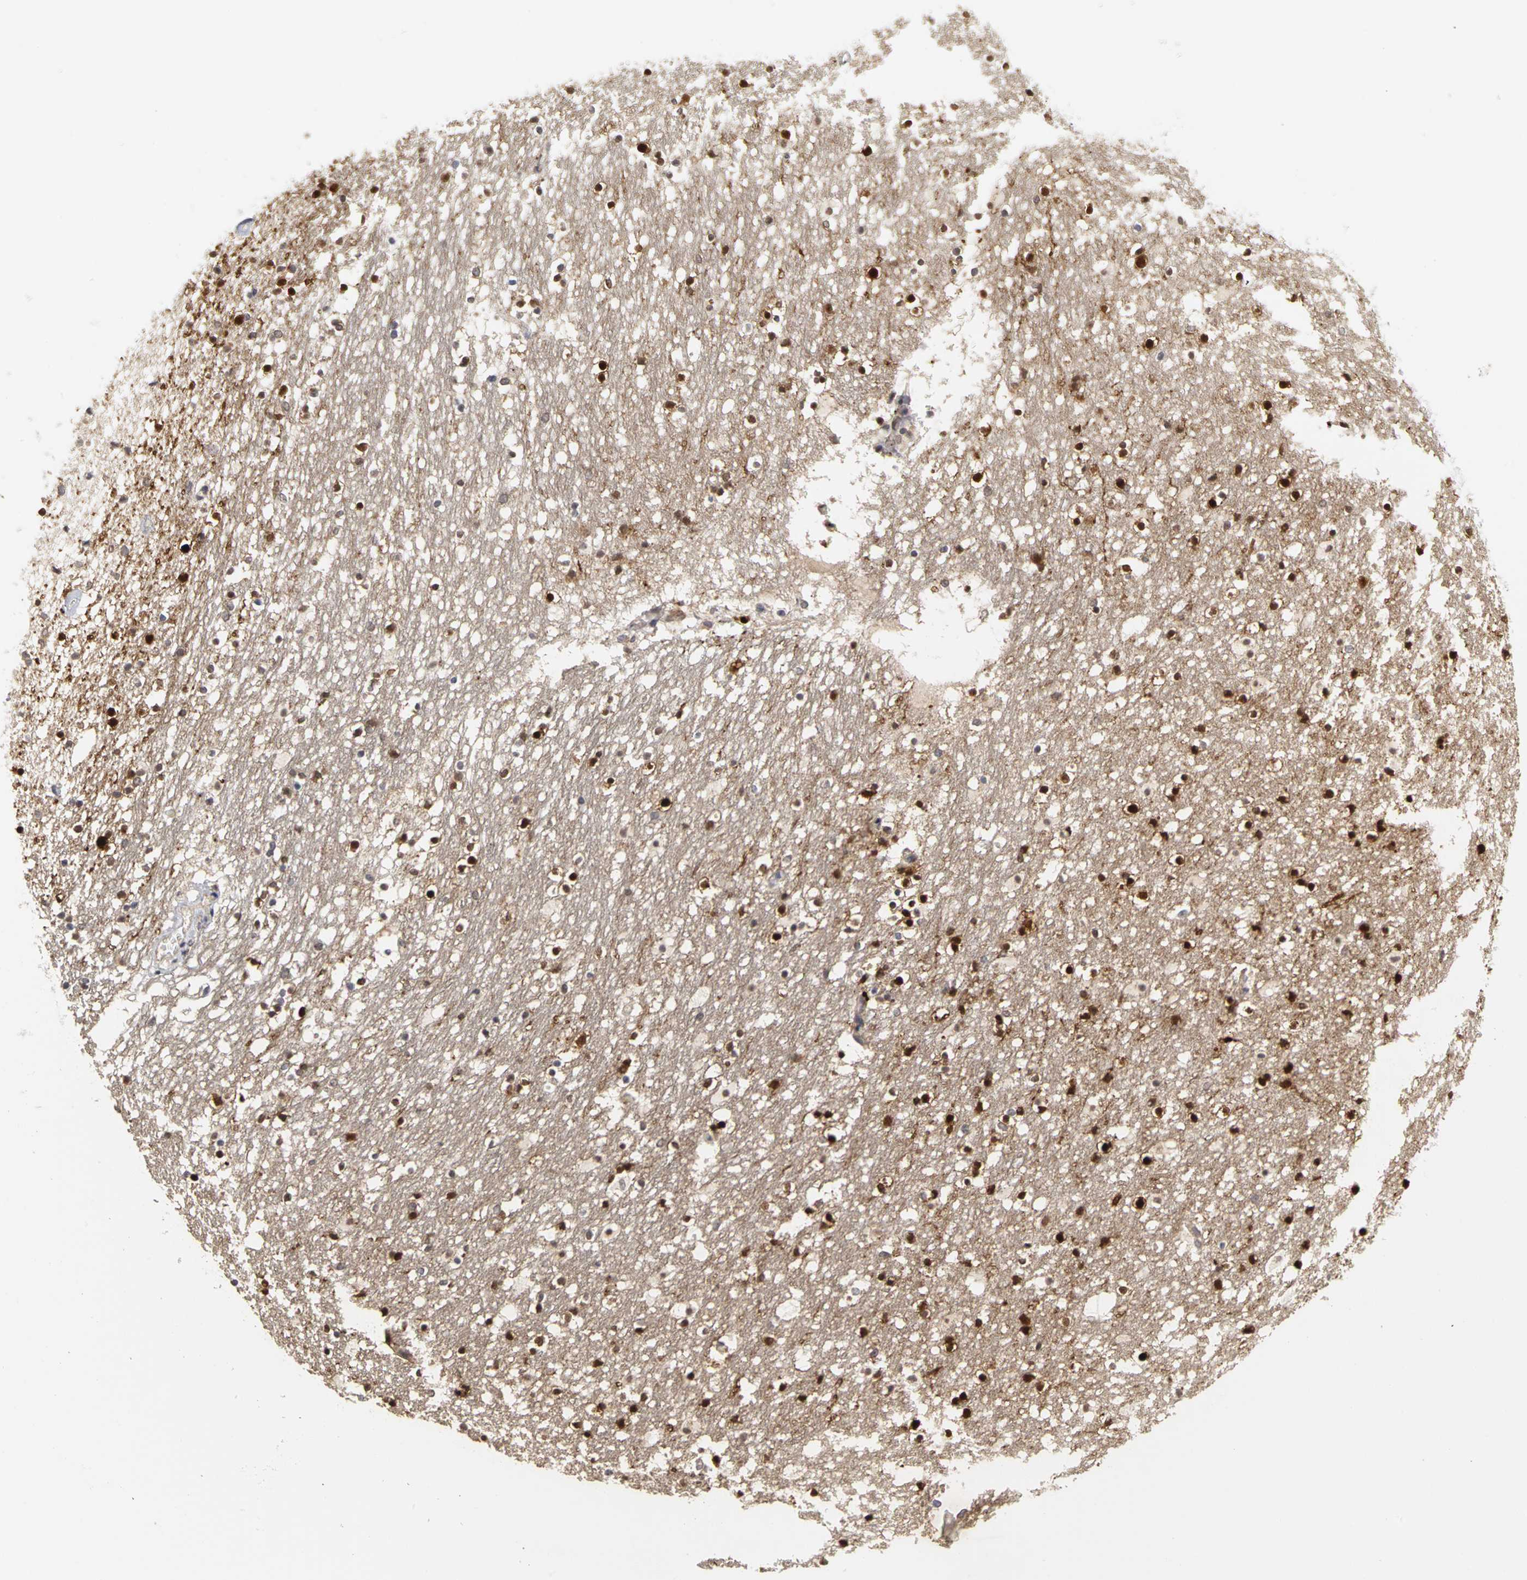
{"staining": {"intensity": "moderate", "quantity": "25%-75%", "location": "cytoplasmic/membranous,nuclear"}, "tissue": "caudate", "cell_type": "Glial cells", "image_type": "normal", "snomed": [{"axis": "morphology", "description": "Normal tissue, NOS"}, {"axis": "topography", "description": "Lateral ventricle wall"}], "caption": "Caudate stained with DAB immunohistochemistry (IHC) displays medium levels of moderate cytoplasmic/membranous,nuclear positivity in about 25%-75% of glial cells. The staining was performed using DAB (3,3'-diaminobenzidine) to visualize the protein expression in brown, while the nuclei were stained in blue with hematoxylin (Magnification: 20x).", "gene": "IRAK1", "patient": {"sex": "male", "age": 45}}